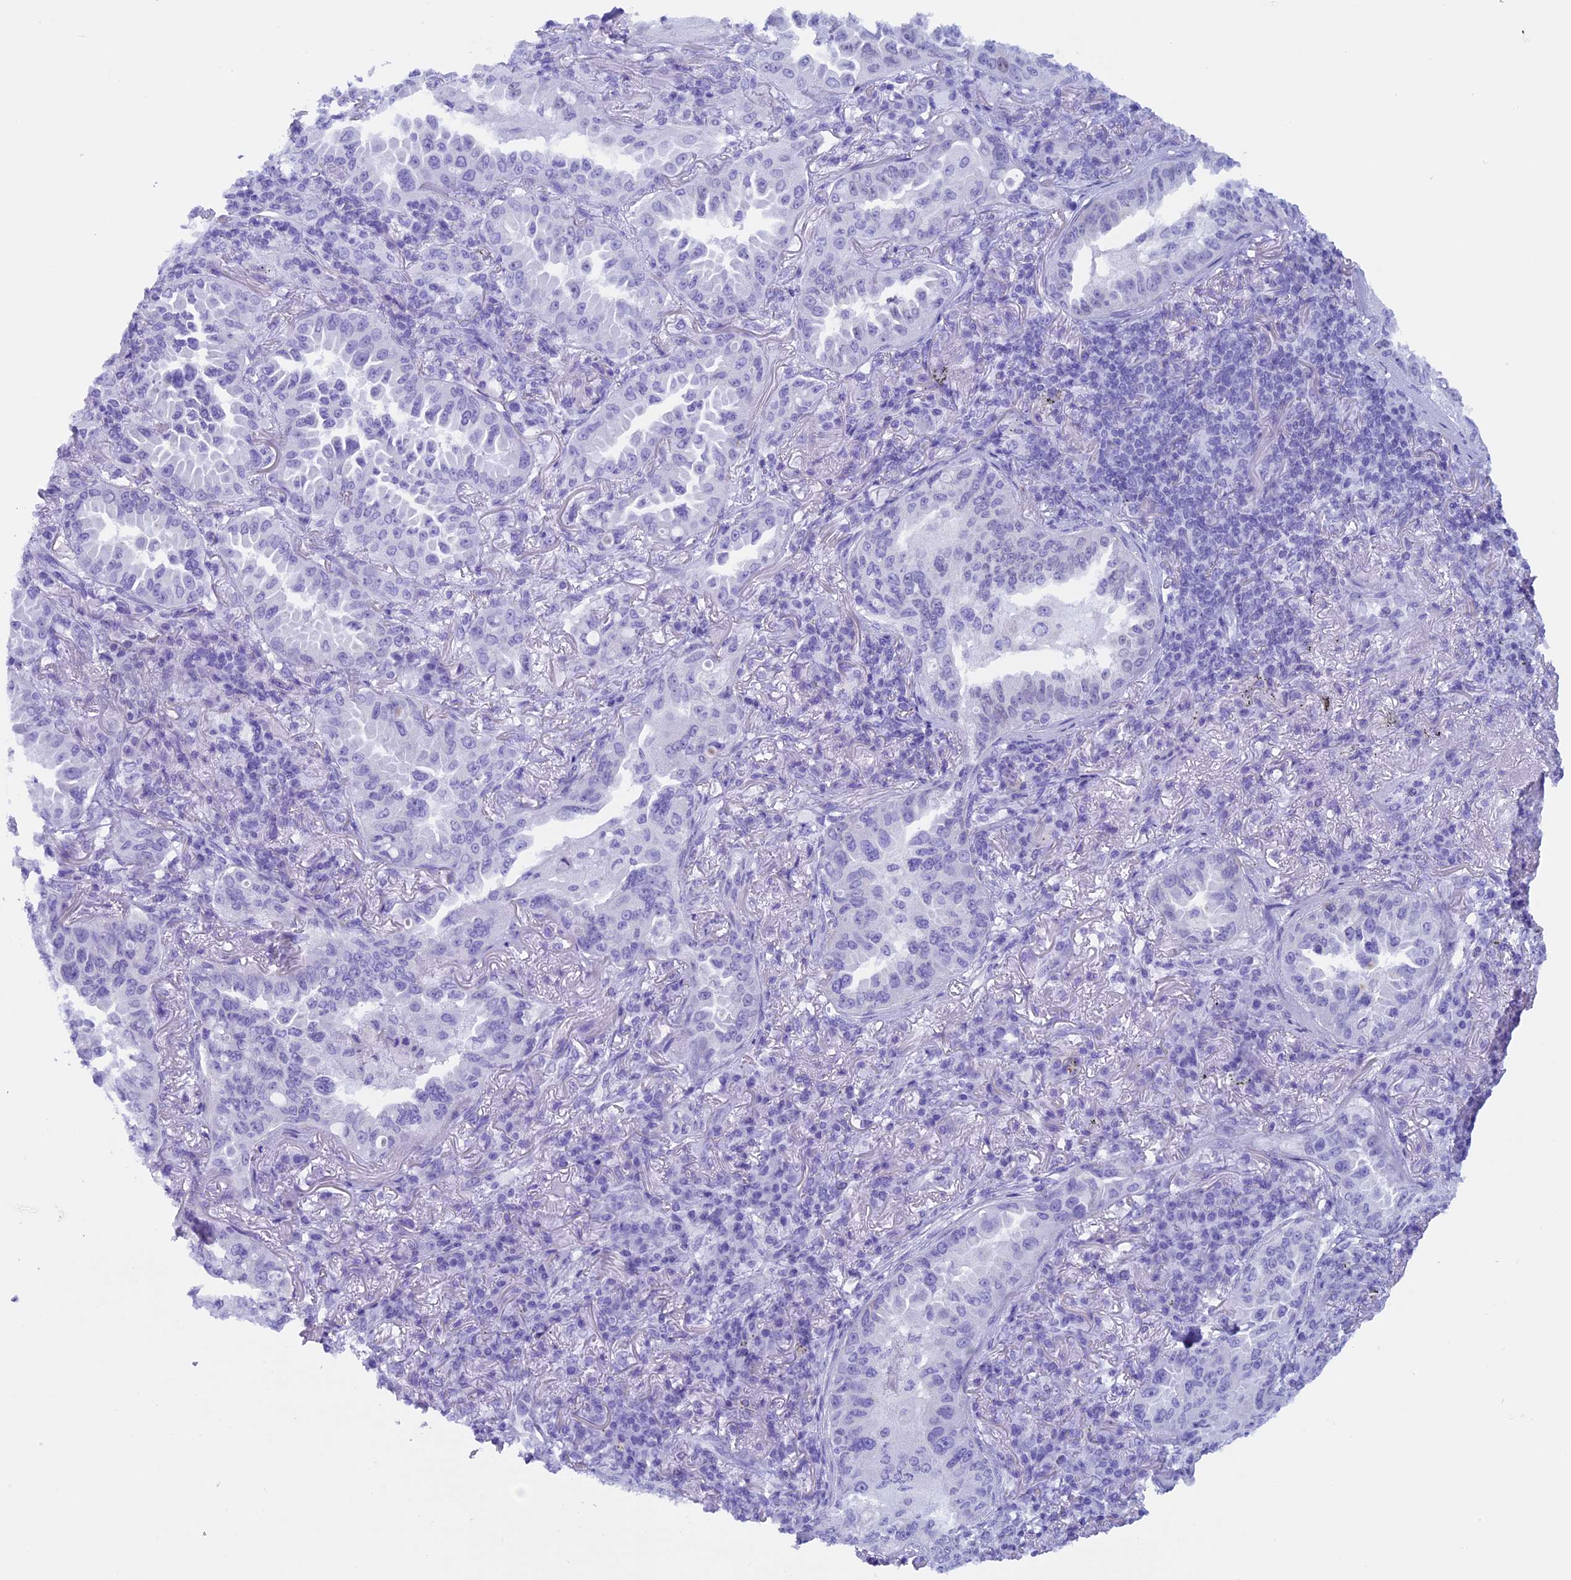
{"staining": {"intensity": "negative", "quantity": "none", "location": "none"}, "tissue": "lung cancer", "cell_type": "Tumor cells", "image_type": "cancer", "snomed": [{"axis": "morphology", "description": "Adenocarcinoma, NOS"}, {"axis": "topography", "description": "Lung"}], "caption": "Lung cancer (adenocarcinoma) stained for a protein using immunohistochemistry (IHC) shows no staining tumor cells.", "gene": "FAM169A", "patient": {"sex": "female", "age": 69}}